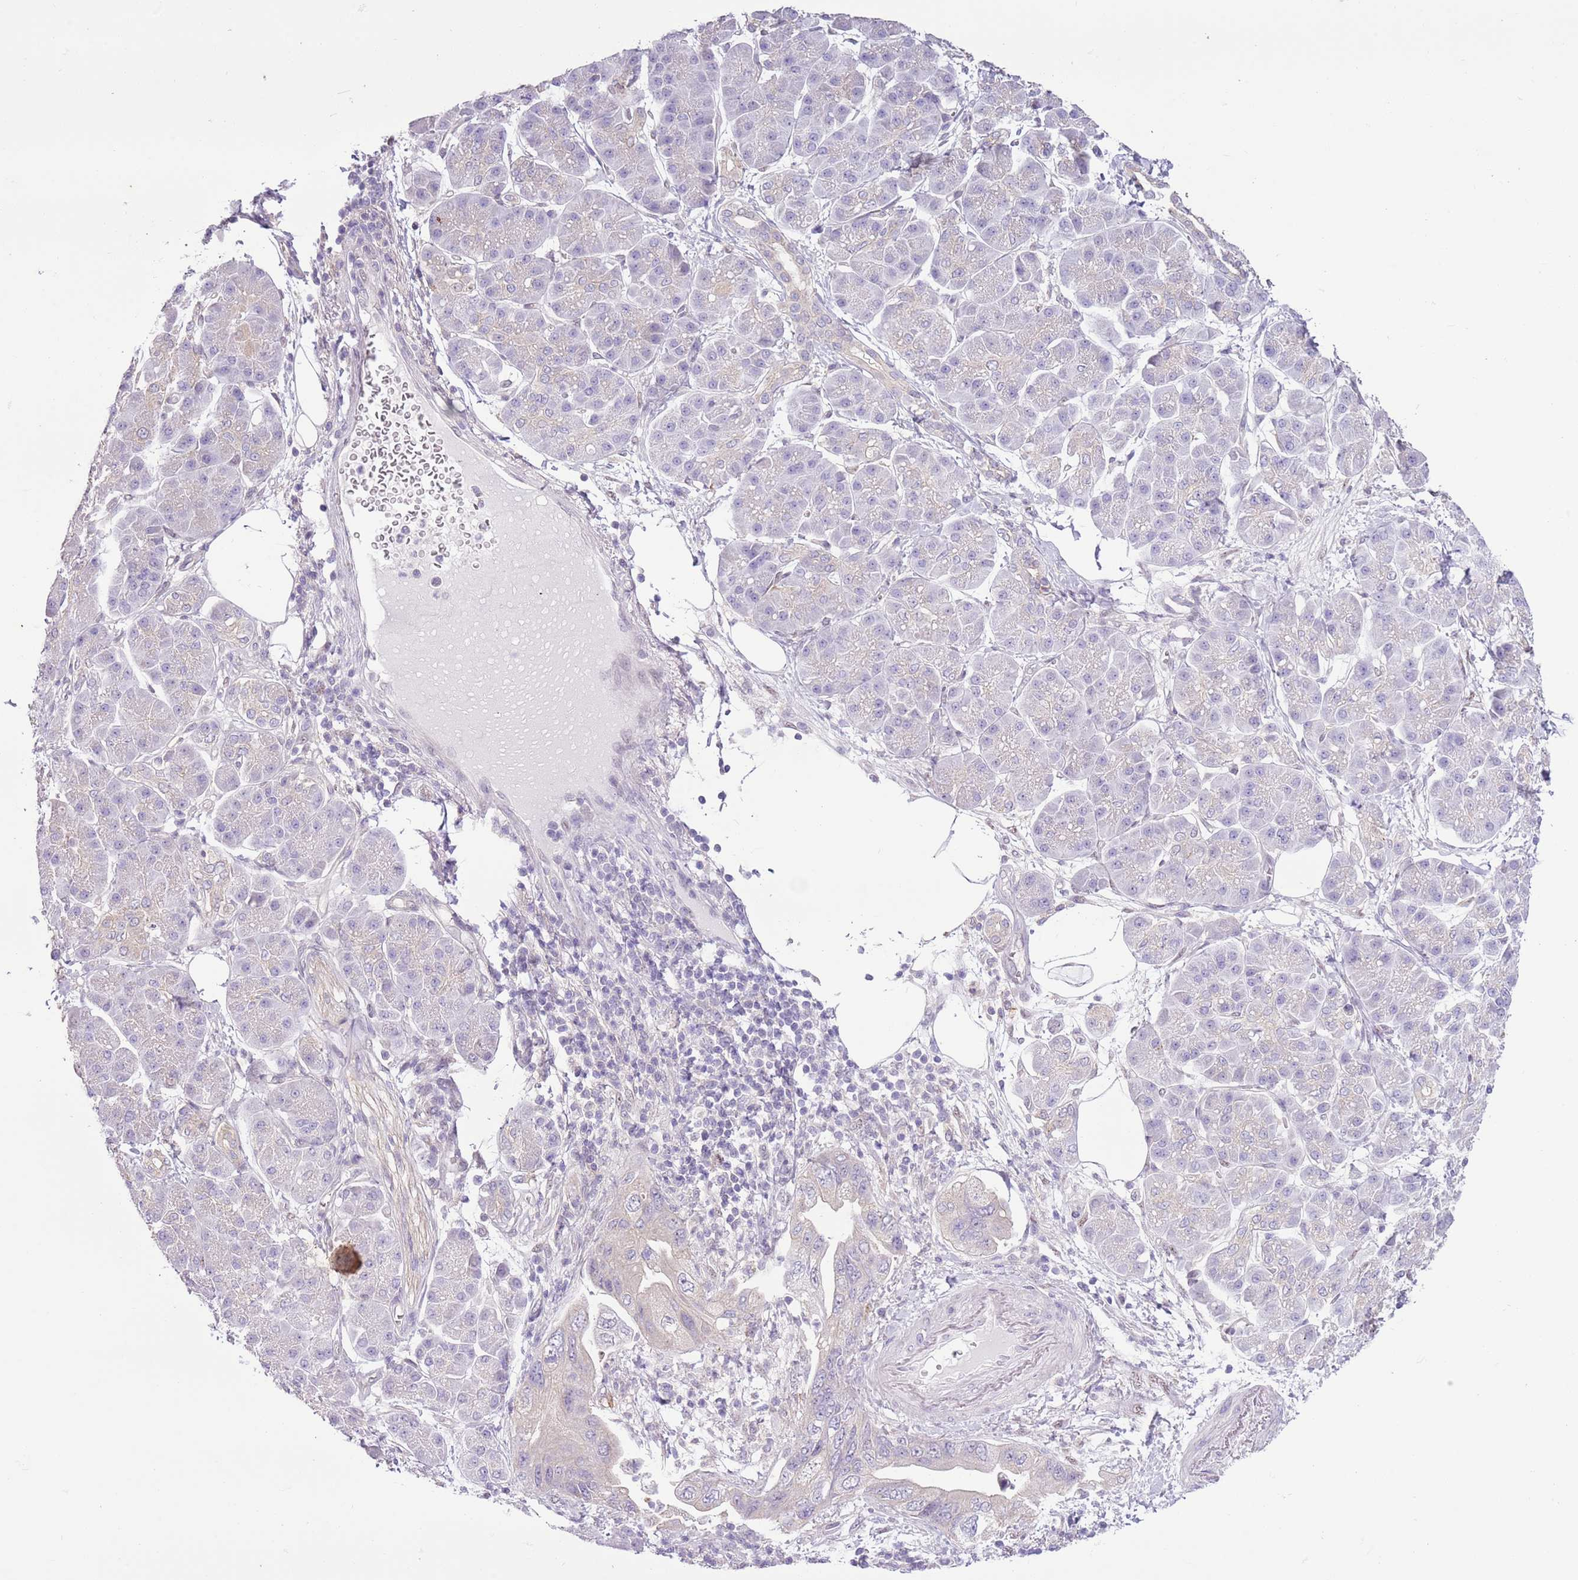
{"staining": {"intensity": "negative", "quantity": "none", "location": "none"}, "tissue": "pancreatic cancer", "cell_type": "Tumor cells", "image_type": "cancer", "snomed": [{"axis": "morphology", "description": "Adenocarcinoma, NOS"}, {"axis": "topography", "description": "Pancreas"}], "caption": "Protein analysis of pancreatic cancer (adenocarcinoma) exhibits no significant expression in tumor cells. (DAB (3,3'-diaminobenzidine) immunohistochemistry with hematoxylin counter stain).", "gene": "CAPN9", "patient": {"sex": "female", "age": 73}}